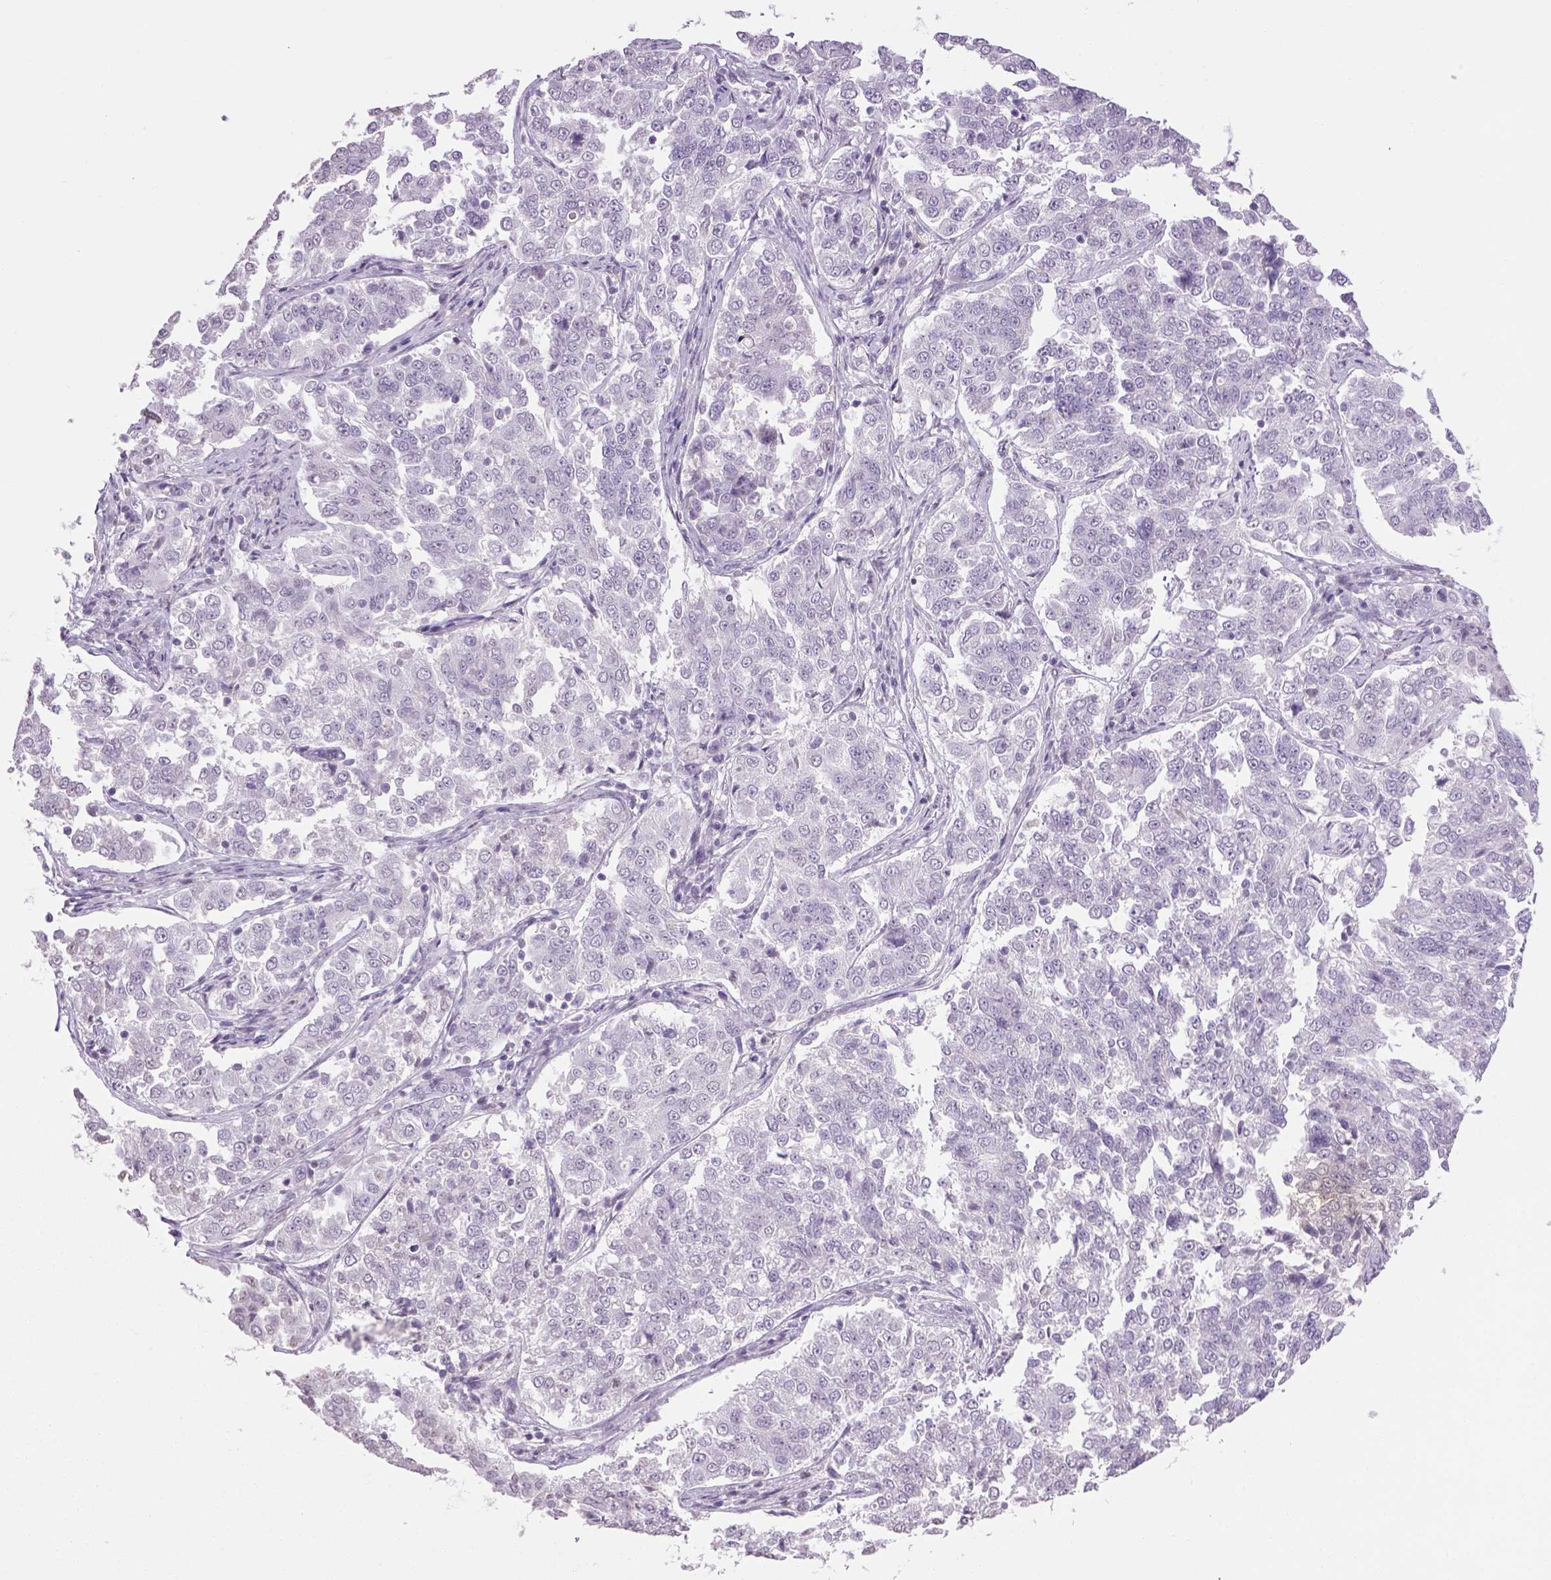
{"staining": {"intensity": "negative", "quantity": "none", "location": "none"}, "tissue": "endometrial cancer", "cell_type": "Tumor cells", "image_type": "cancer", "snomed": [{"axis": "morphology", "description": "Adenocarcinoma, NOS"}, {"axis": "topography", "description": "Endometrium"}], "caption": "This is a micrograph of IHC staining of adenocarcinoma (endometrial), which shows no expression in tumor cells.", "gene": "PRRT1", "patient": {"sex": "female", "age": 43}}